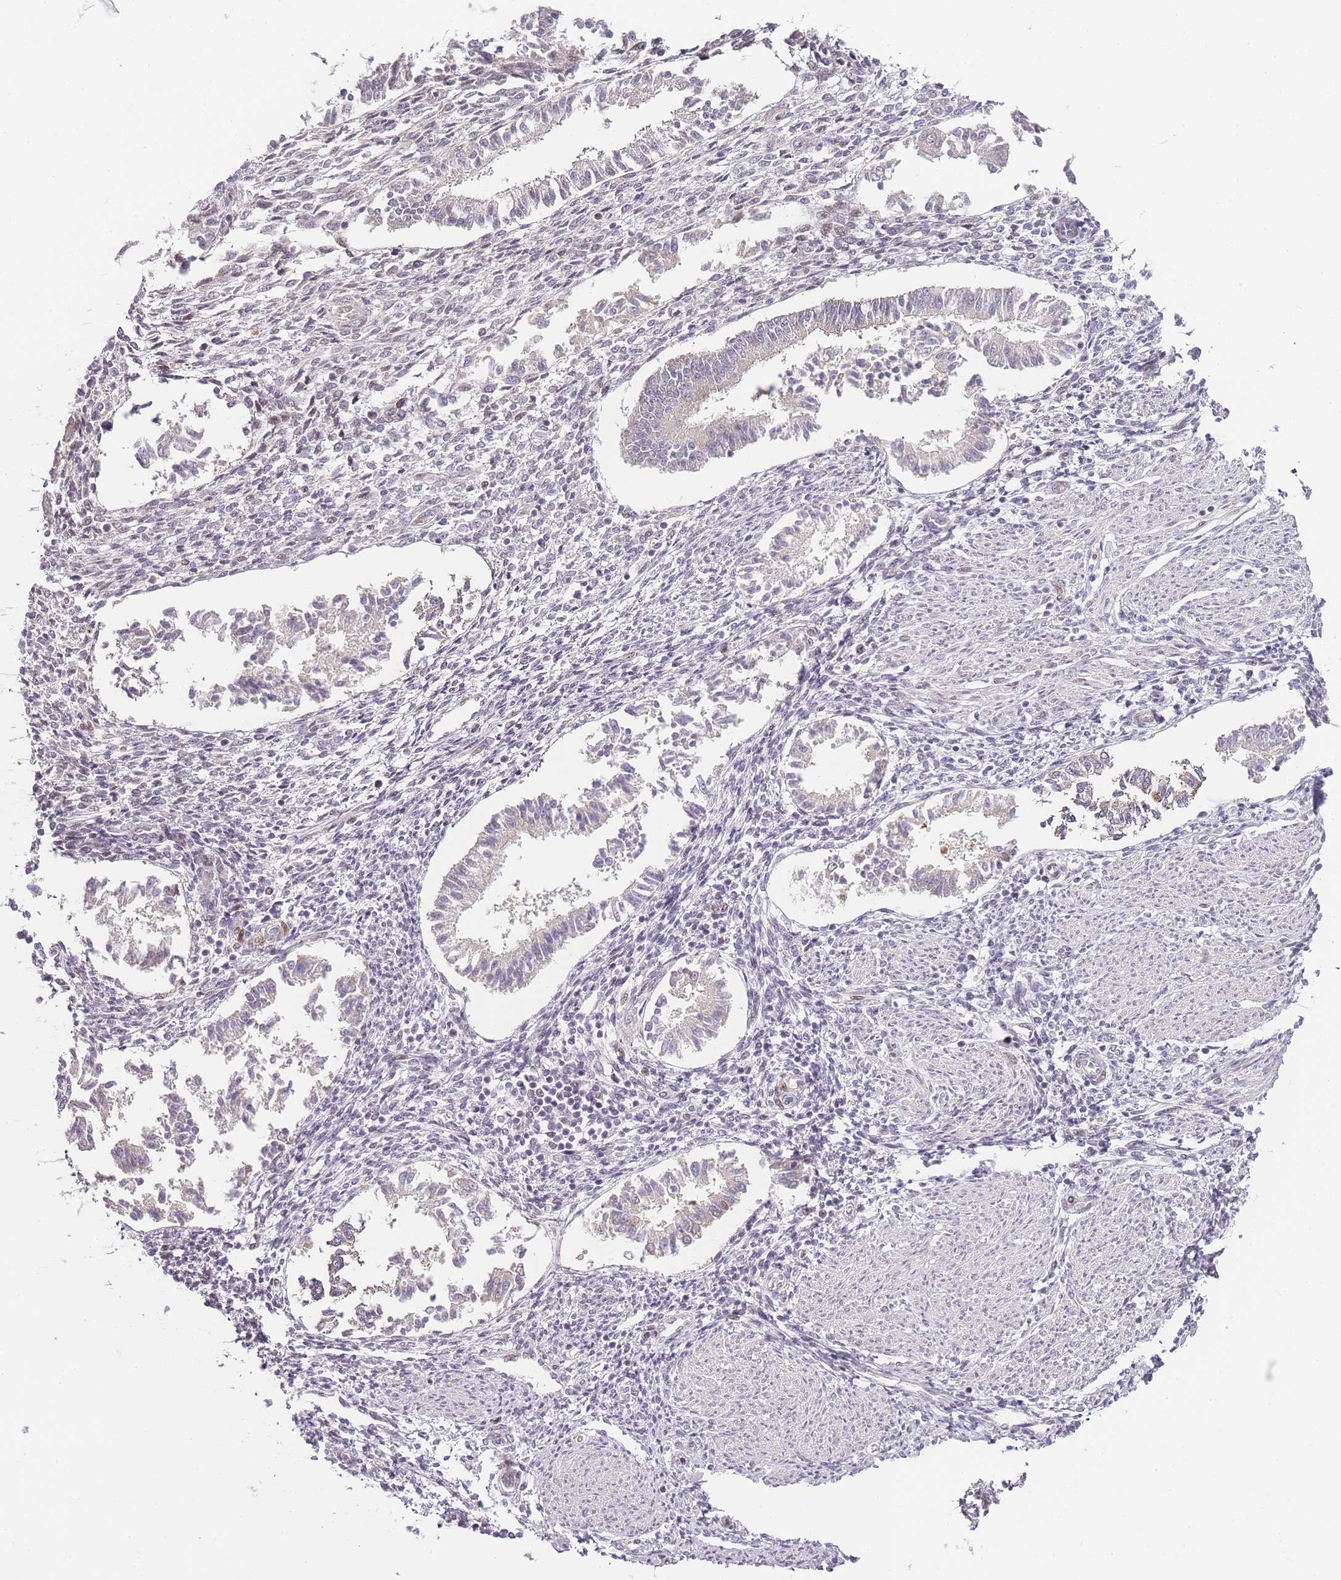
{"staining": {"intensity": "moderate", "quantity": "<25%", "location": "nuclear"}, "tissue": "endometrium", "cell_type": "Cells in endometrial stroma", "image_type": "normal", "snomed": [{"axis": "morphology", "description": "Normal tissue, NOS"}, {"axis": "topography", "description": "Uterus"}, {"axis": "topography", "description": "Endometrium"}], "caption": "Protein analysis of normal endometrium exhibits moderate nuclear expression in approximately <25% of cells in endometrial stroma. (brown staining indicates protein expression, while blue staining denotes nuclei).", "gene": "OGG1", "patient": {"sex": "female", "age": 48}}